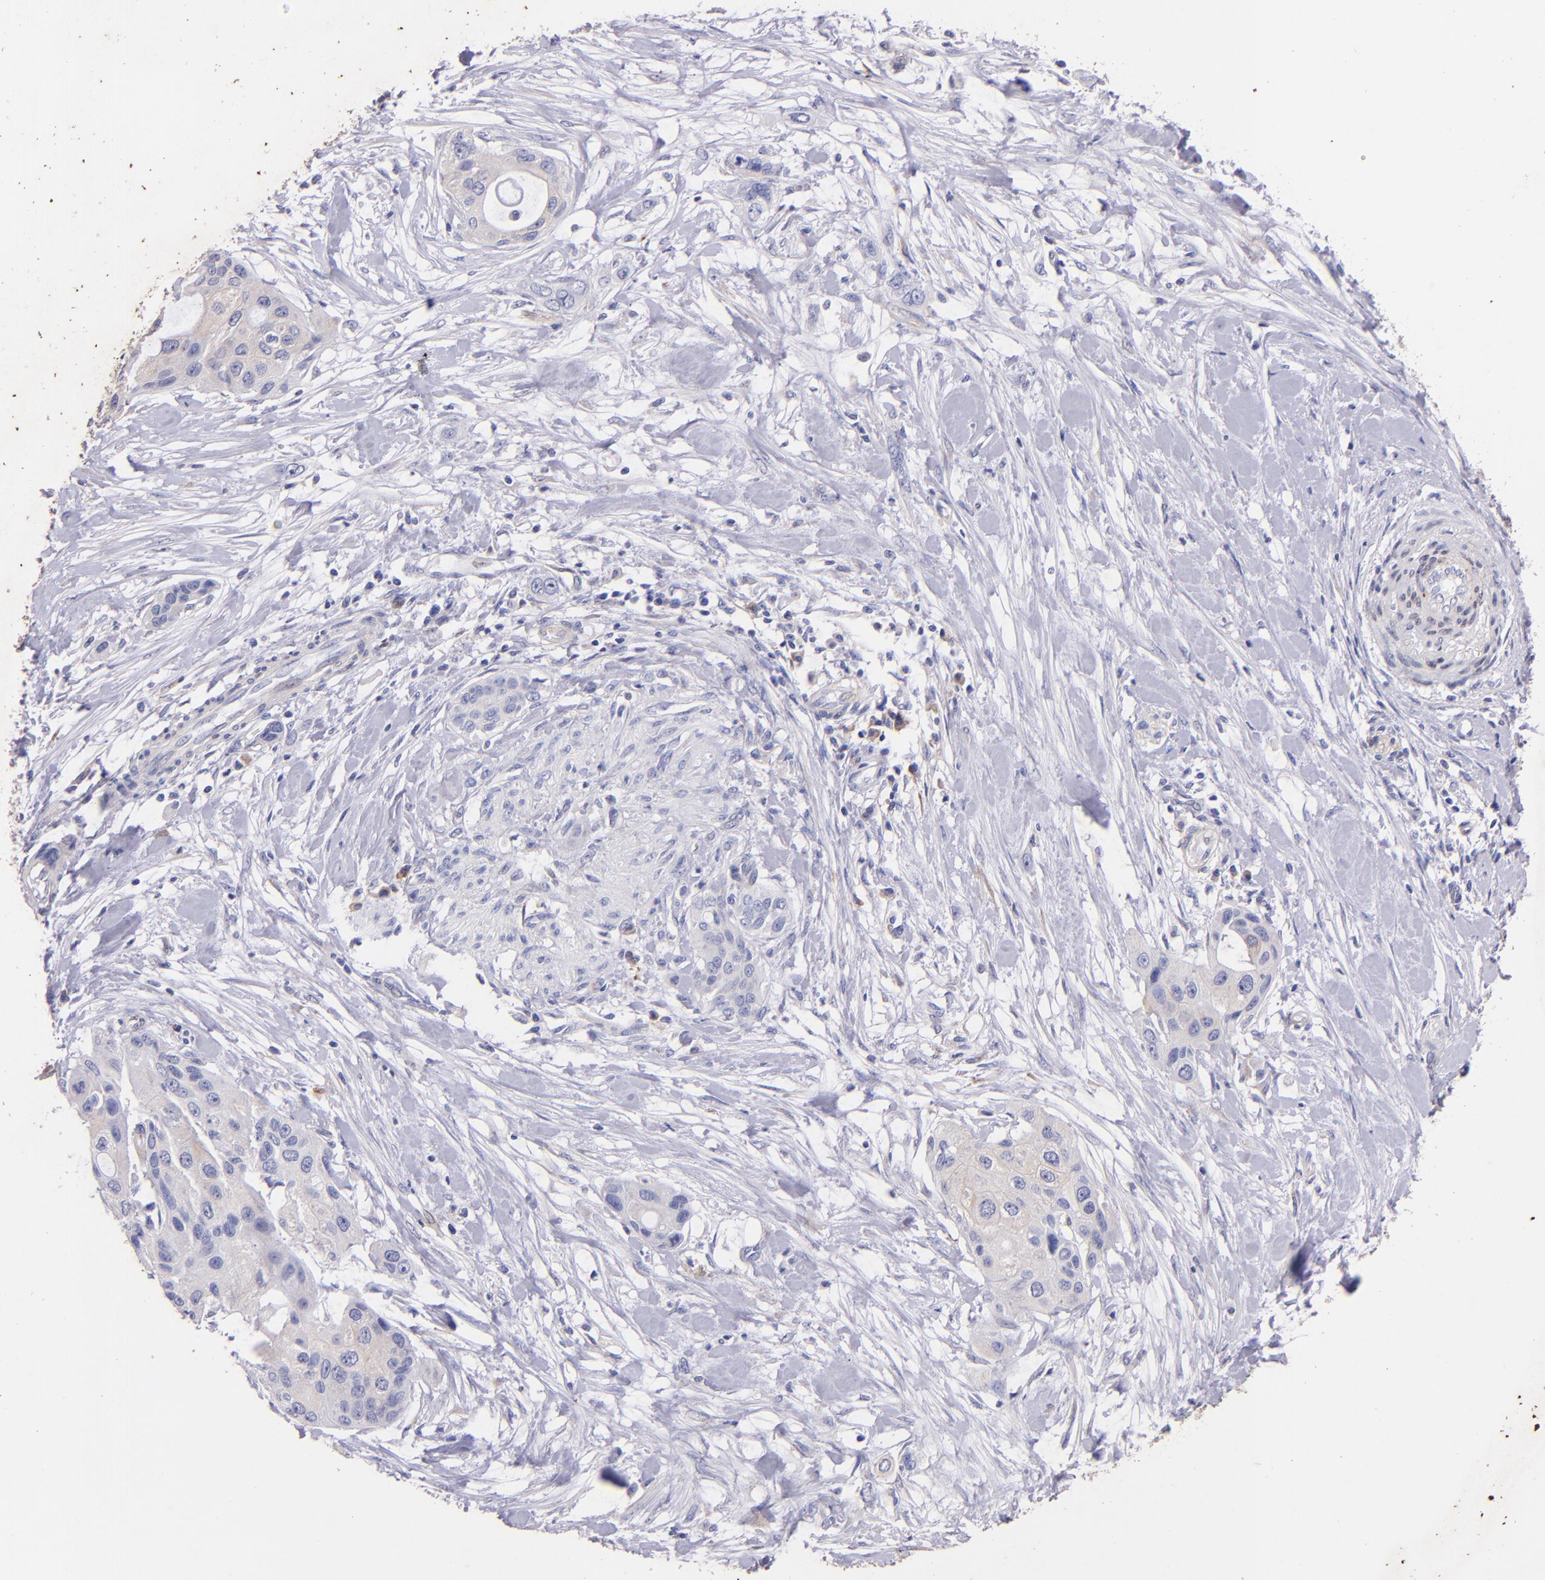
{"staining": {"intensity": "weak", "quantity": "<25%", "location": "cytoplasmic/membranous"}, "tissue": "pancreatic cancer", "cell_type": "Tumor cells", "image_type": "cancer", "snomed": [{"axis": "morphology", "description": "Adenocarcinoma, NOS"}, {"axis": "topography", "description": "Pancreas"}], "caption": "Pancreatic cancer was stained to show a protein in brown. There is no significant staining in tumor cells.", "gene": "RET", "patient": {"sex": "female", "age": 60}}